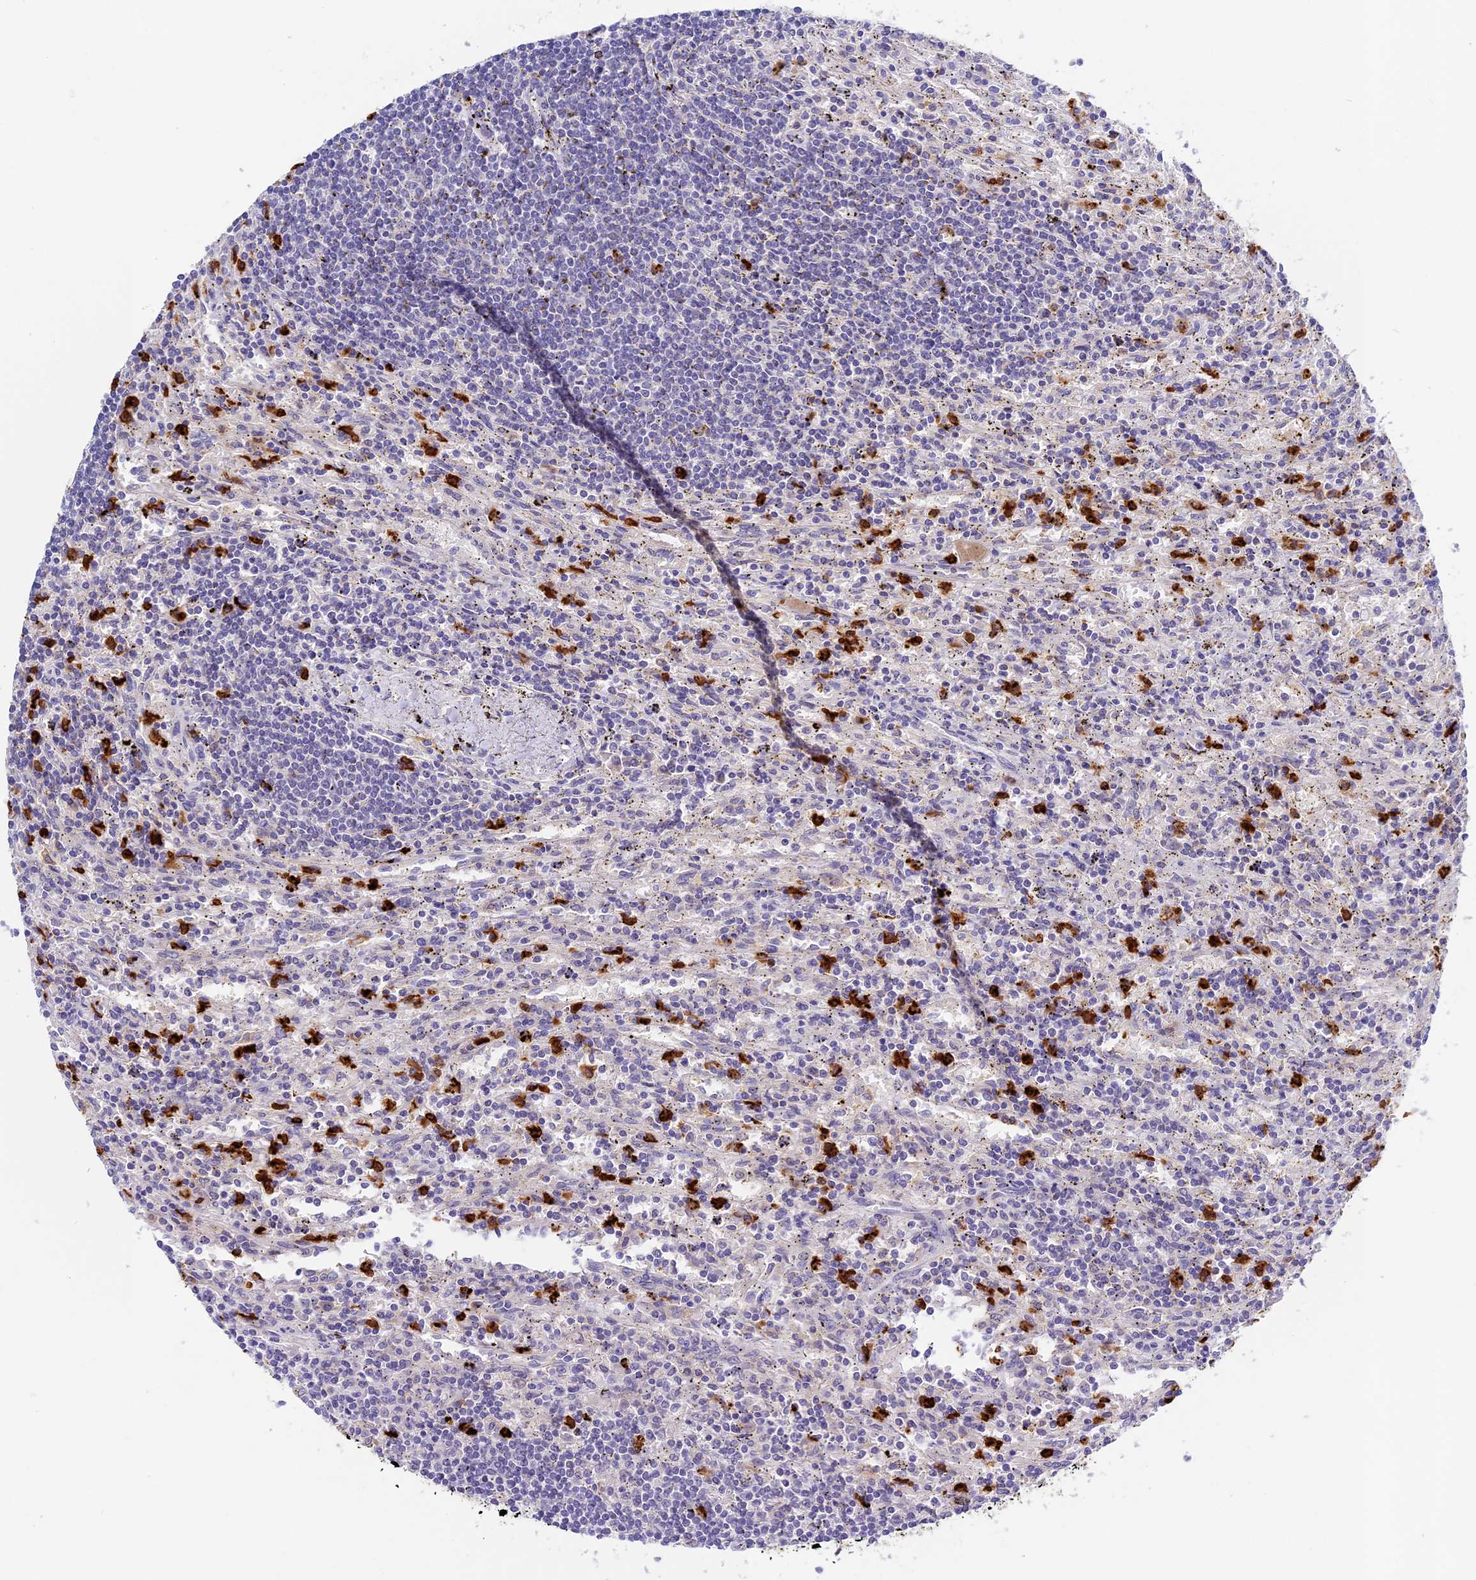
{"staining": {"intensity": "negative", "quantity": "none", "location": "none"}, "tissue": "lymphoma", "cell_type": "Tumor cells", "image_type": "cancer", "snomed": [{"axis": "morphology", "description": "Malignant lymphoma, non-Hodgkin's type, Low grade"}, {"axis": "topography", "description": "Spleen"}], "caption": "The micrograph shows no staining of tumor cells in low-grade malignant lymphoma, non-Hodgkin's type. The staining was performed using DAB (3,3'-diaminobenzidine) to visualize the protein expression in brown, while the nuclei were stained in blue with hematoxylin (Magnification: 20x).", "gene": "ADGRD1", "patient": {"sex": "male", "age": 76}}